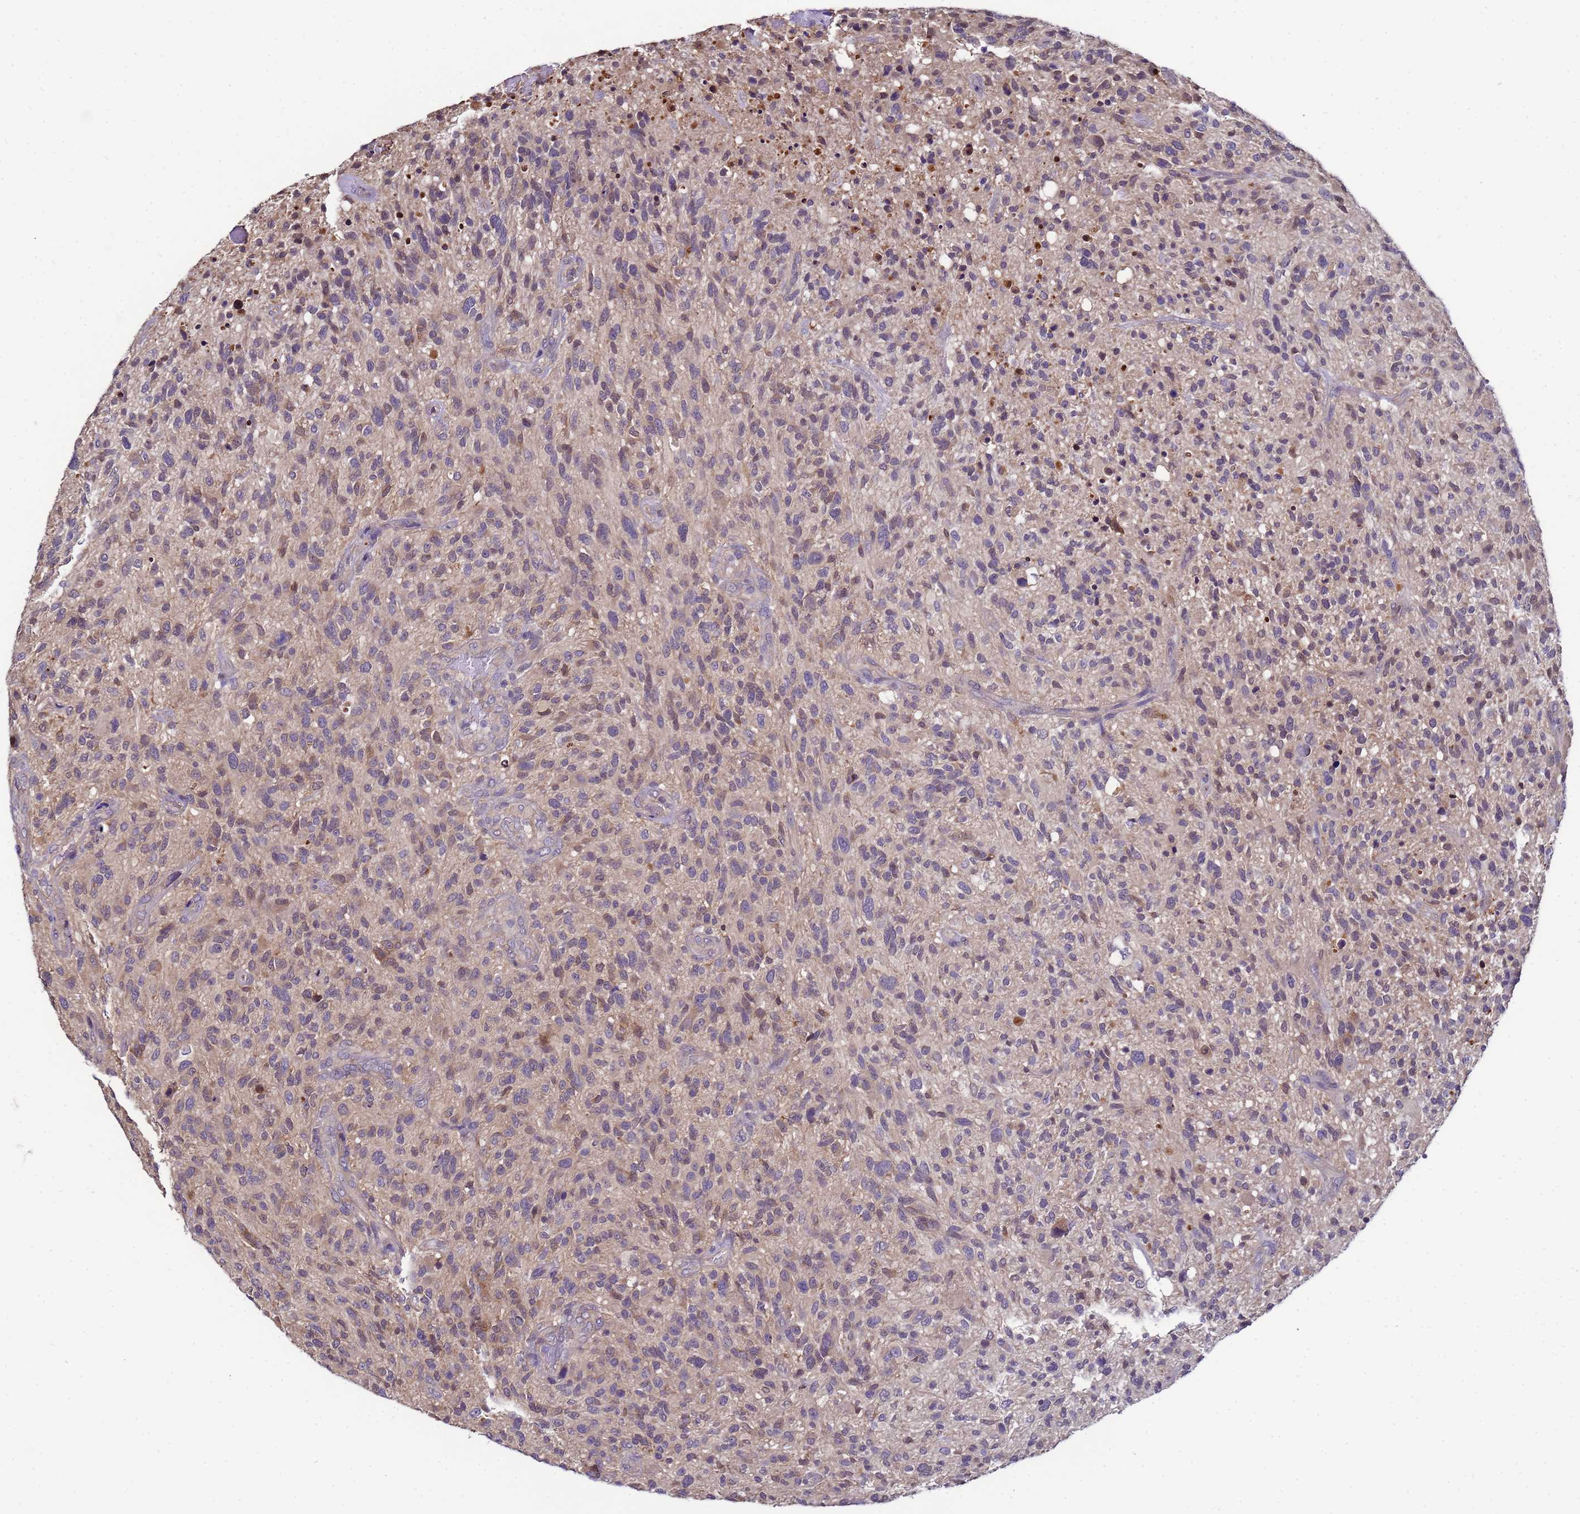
{"staining": {"intensity": "negative", "quantity": "none", "location": "none"}, "tissue": "glioma", "cell_type": "Tumor cells", "image_type": "cancer", "snomed": [{"axis": "morphology", "description": "Glioma, malignant, High grade"}, {"axis": "topography", "description": "Brain"}], "caption": "The micrograph reveals no staining of tumor cells in glioma.", "gene": "NAXE", "patient": {"sex": "male", "age": 47}}